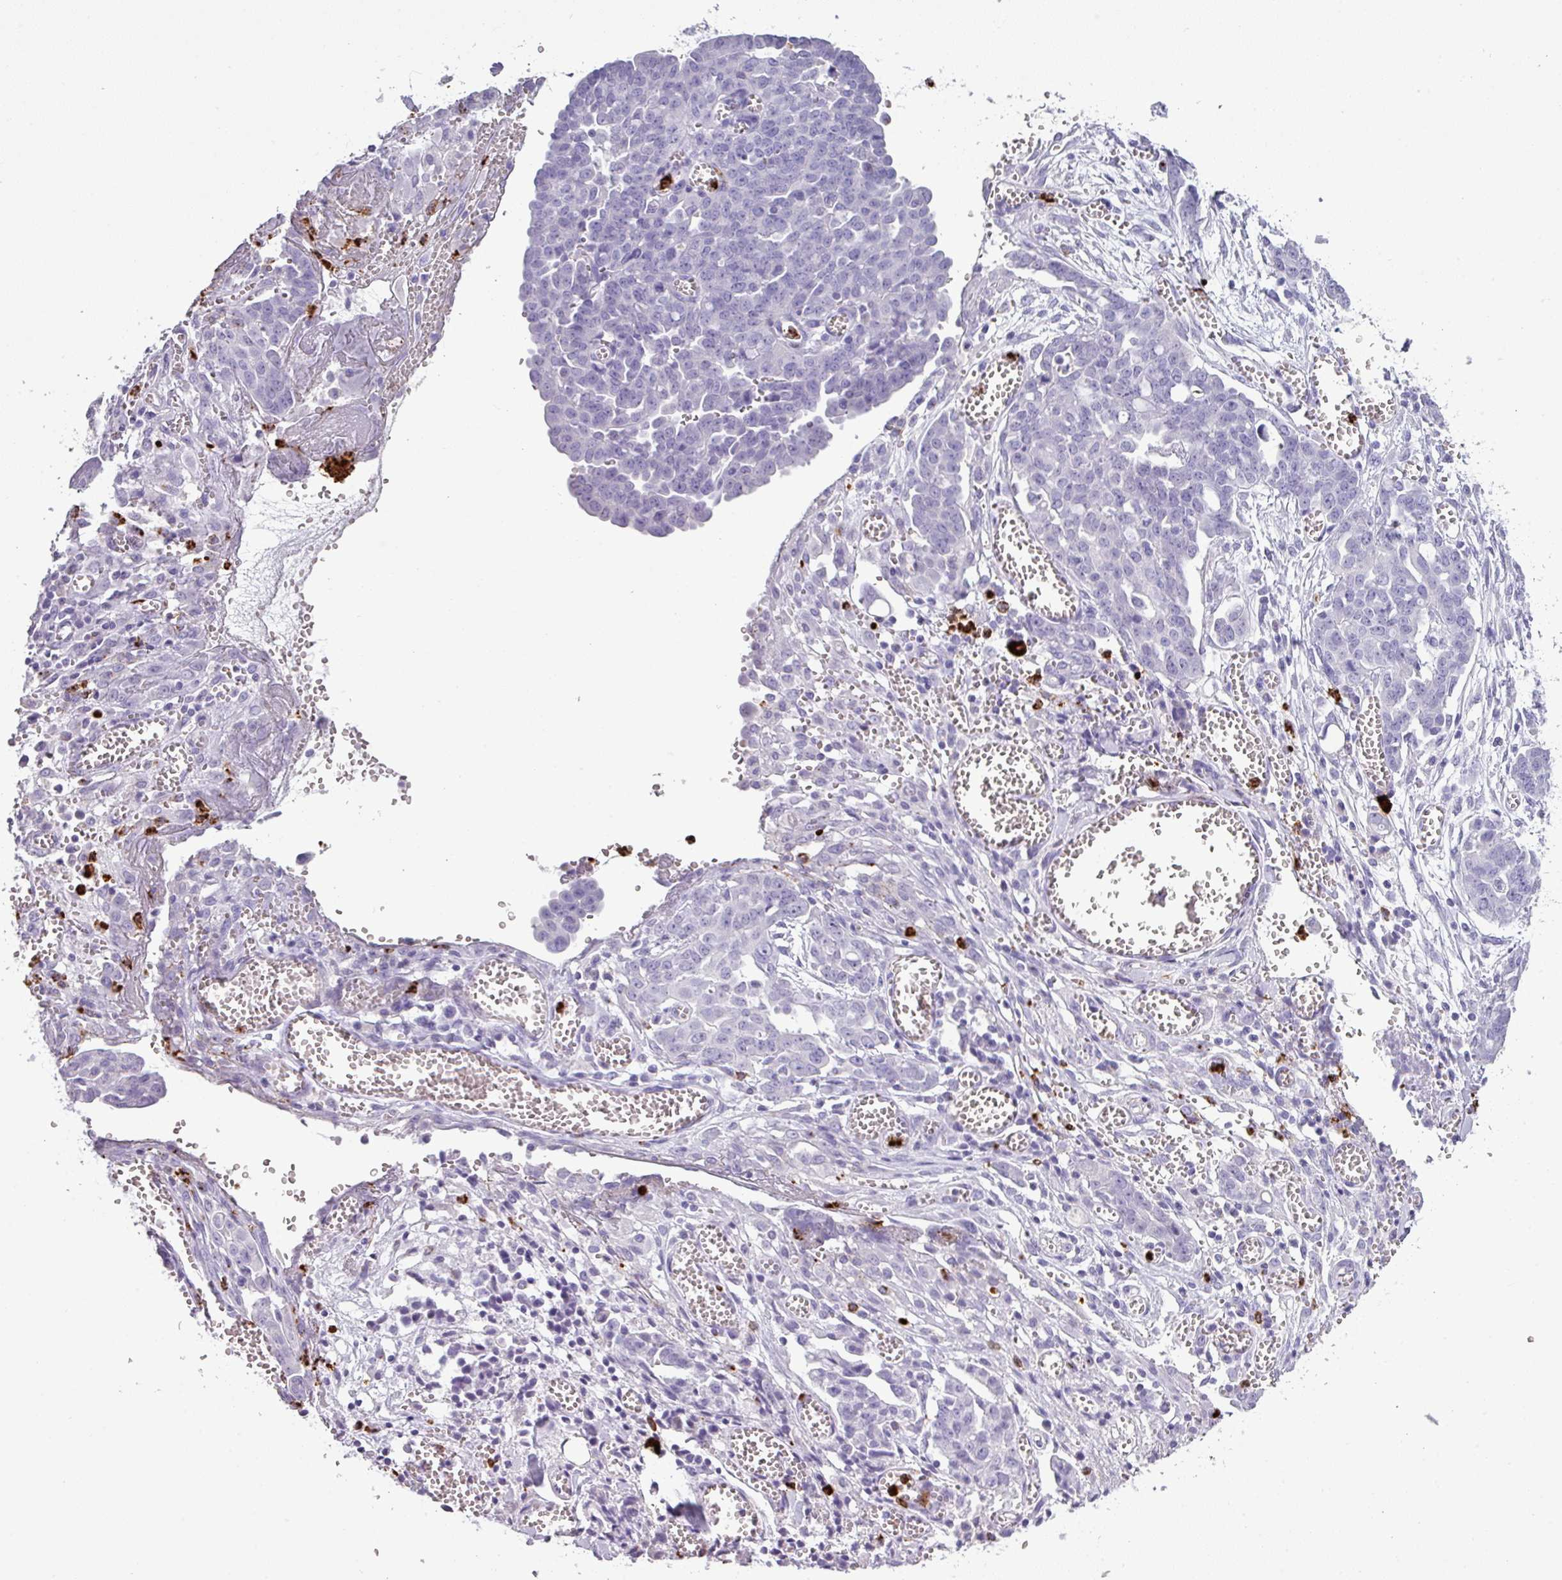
{"staining": {"intensity": "negative", "quantity": "none", "location": "none"}, "tissue": "ovarian cancer", "cell_type": "Tumor cells", "image_type": "cancer", "snomed": [{"axis": "morphology", "description": "Cystadenocarcinoma, serous, NOS"}, {"axis": "topography", "description": "Soft tissue"}, {"axis": "topography", "description": "Ovary"}], "caption": "DAB immunohistochemical staining of human ovarian cancer exhibits no significant staining in tumor cells.", "gene": "CTSG", "patient": {"sex": "female", "age": 57}}